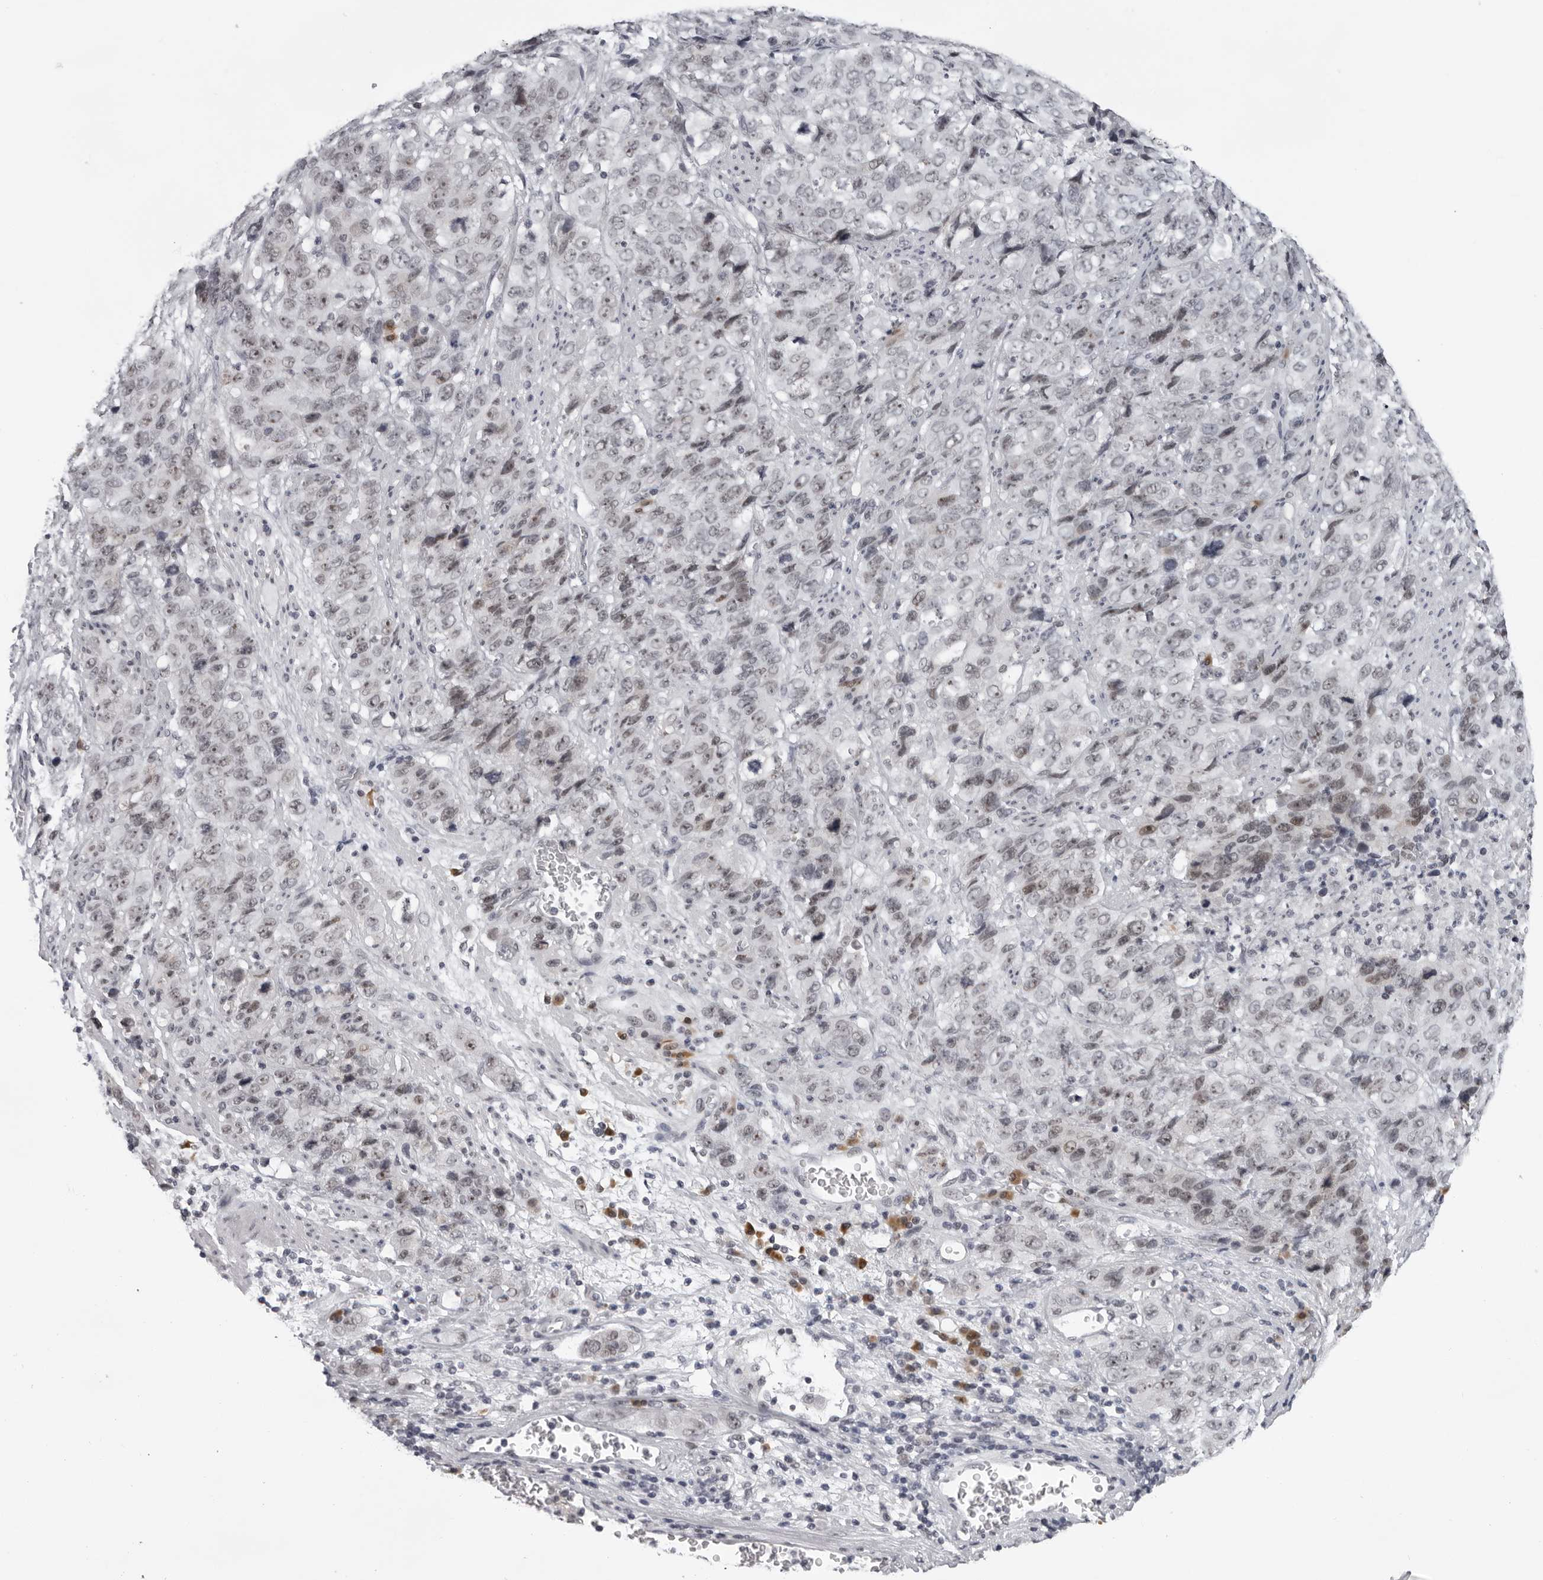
{"staining": {"intensity": "weak", "quantity": "25%-75%", "location": "nuclear"}, "tissue": "stomach cancer", "cell_type": "Tumor cells", "image_type": "cancer", "snomed": [{"axis": "morphology", "description": "Adenocarcinoma, NOS"}, {"axis": "topography", "description": "Stomach"}], "caption": "The immunohistochemical stain highlights weak nuclear positivity in tumor cells of stomach cancer tissue.", "gene": "EXOSC10", "patient": {"sex": "male", "age": 48}}